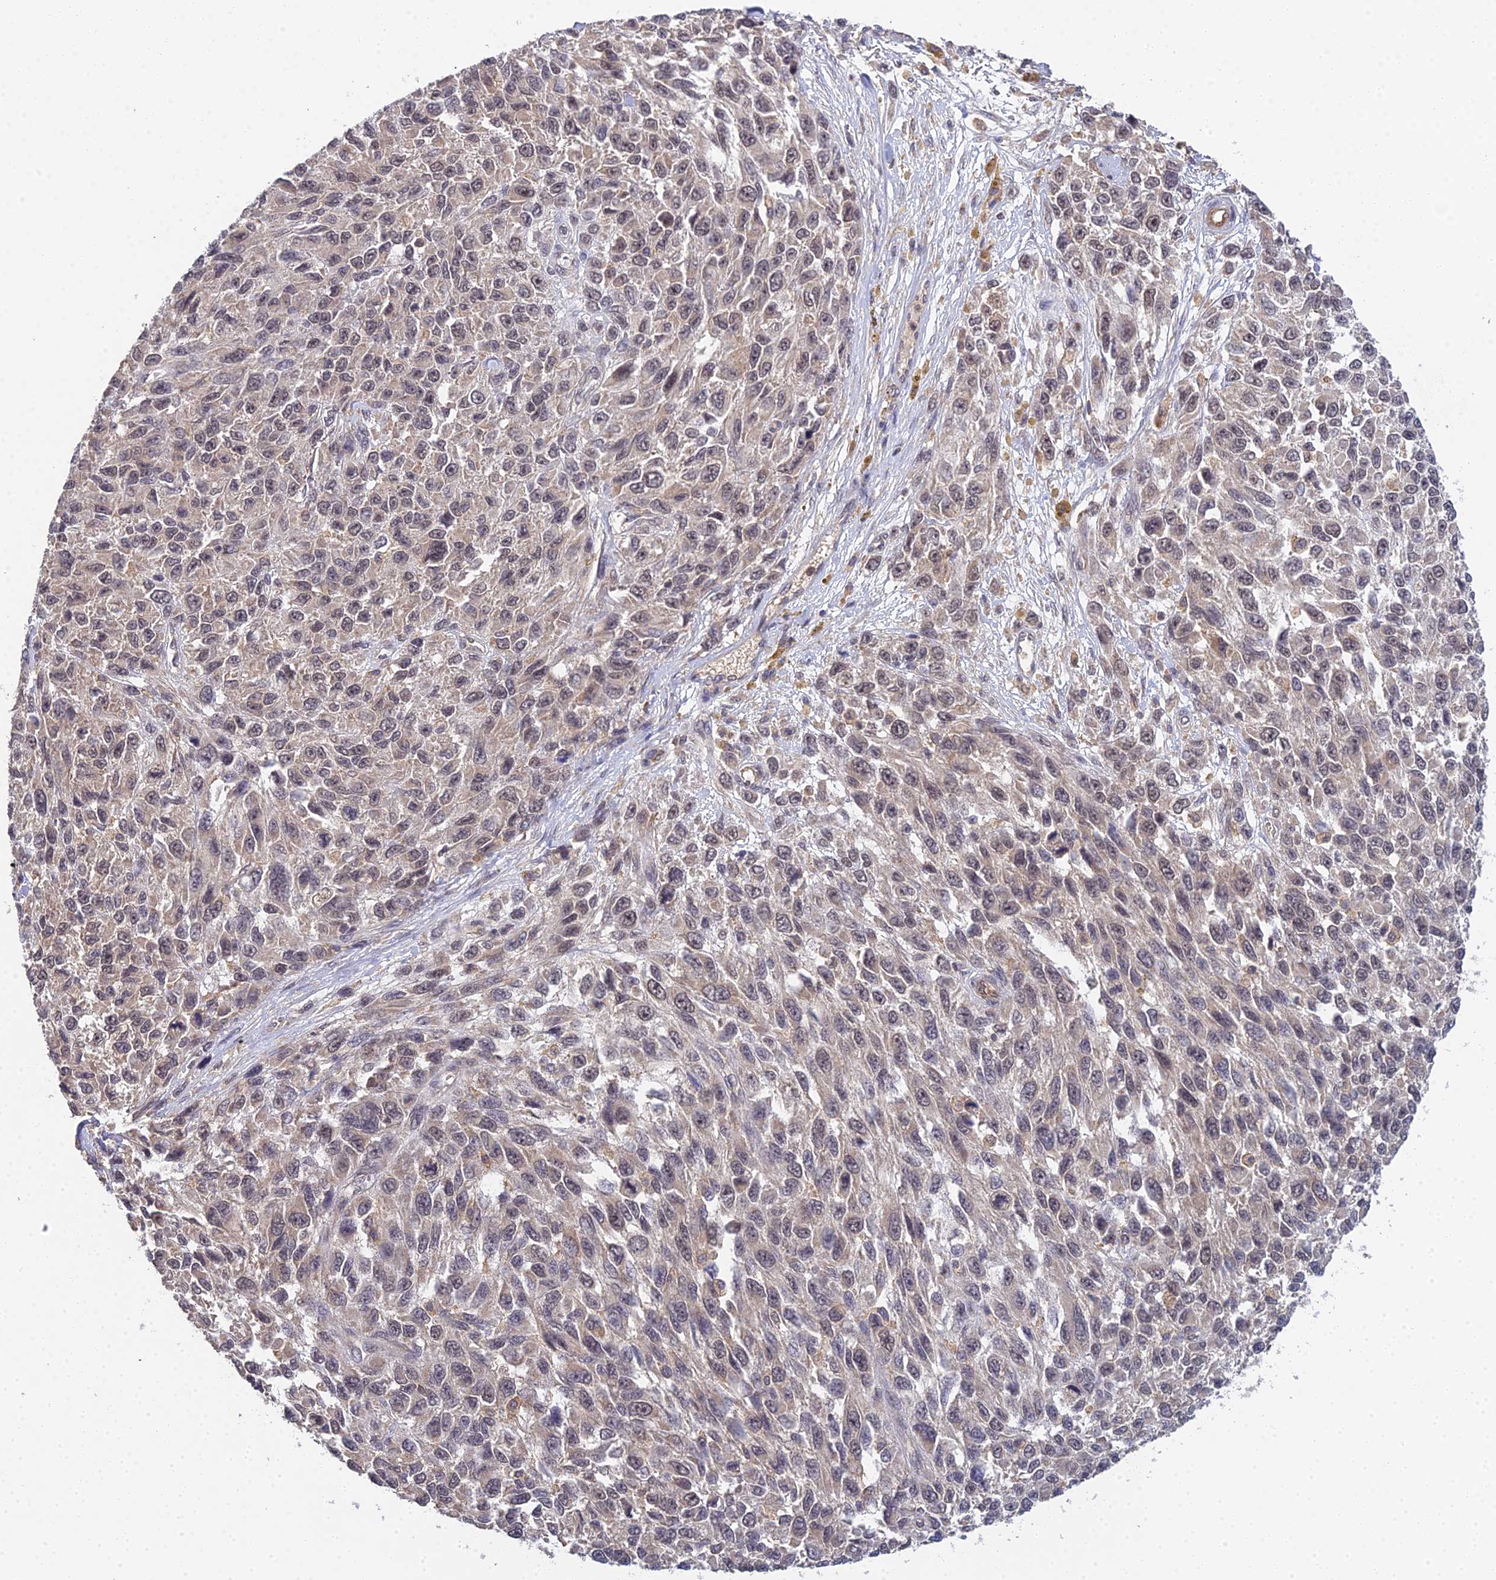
{"staining": {"intensity": "weak", "quantity": "<25%", "location": "cytoplasmic/membranous,nuclear"}, "tissue": "melanoma", "cell_type": "Tumor cells", "image_type": "cancer", "snomed": [{"axis": "morphology", "description": "Malignant melanoma, NOS"}, {"axis": "topography", "description": "Skin"}], "caption": "There is no significant positivity in tumor cells of melanoma.", "gene": "TPRX1", "patient": {"sex": "female", "age": 96}}